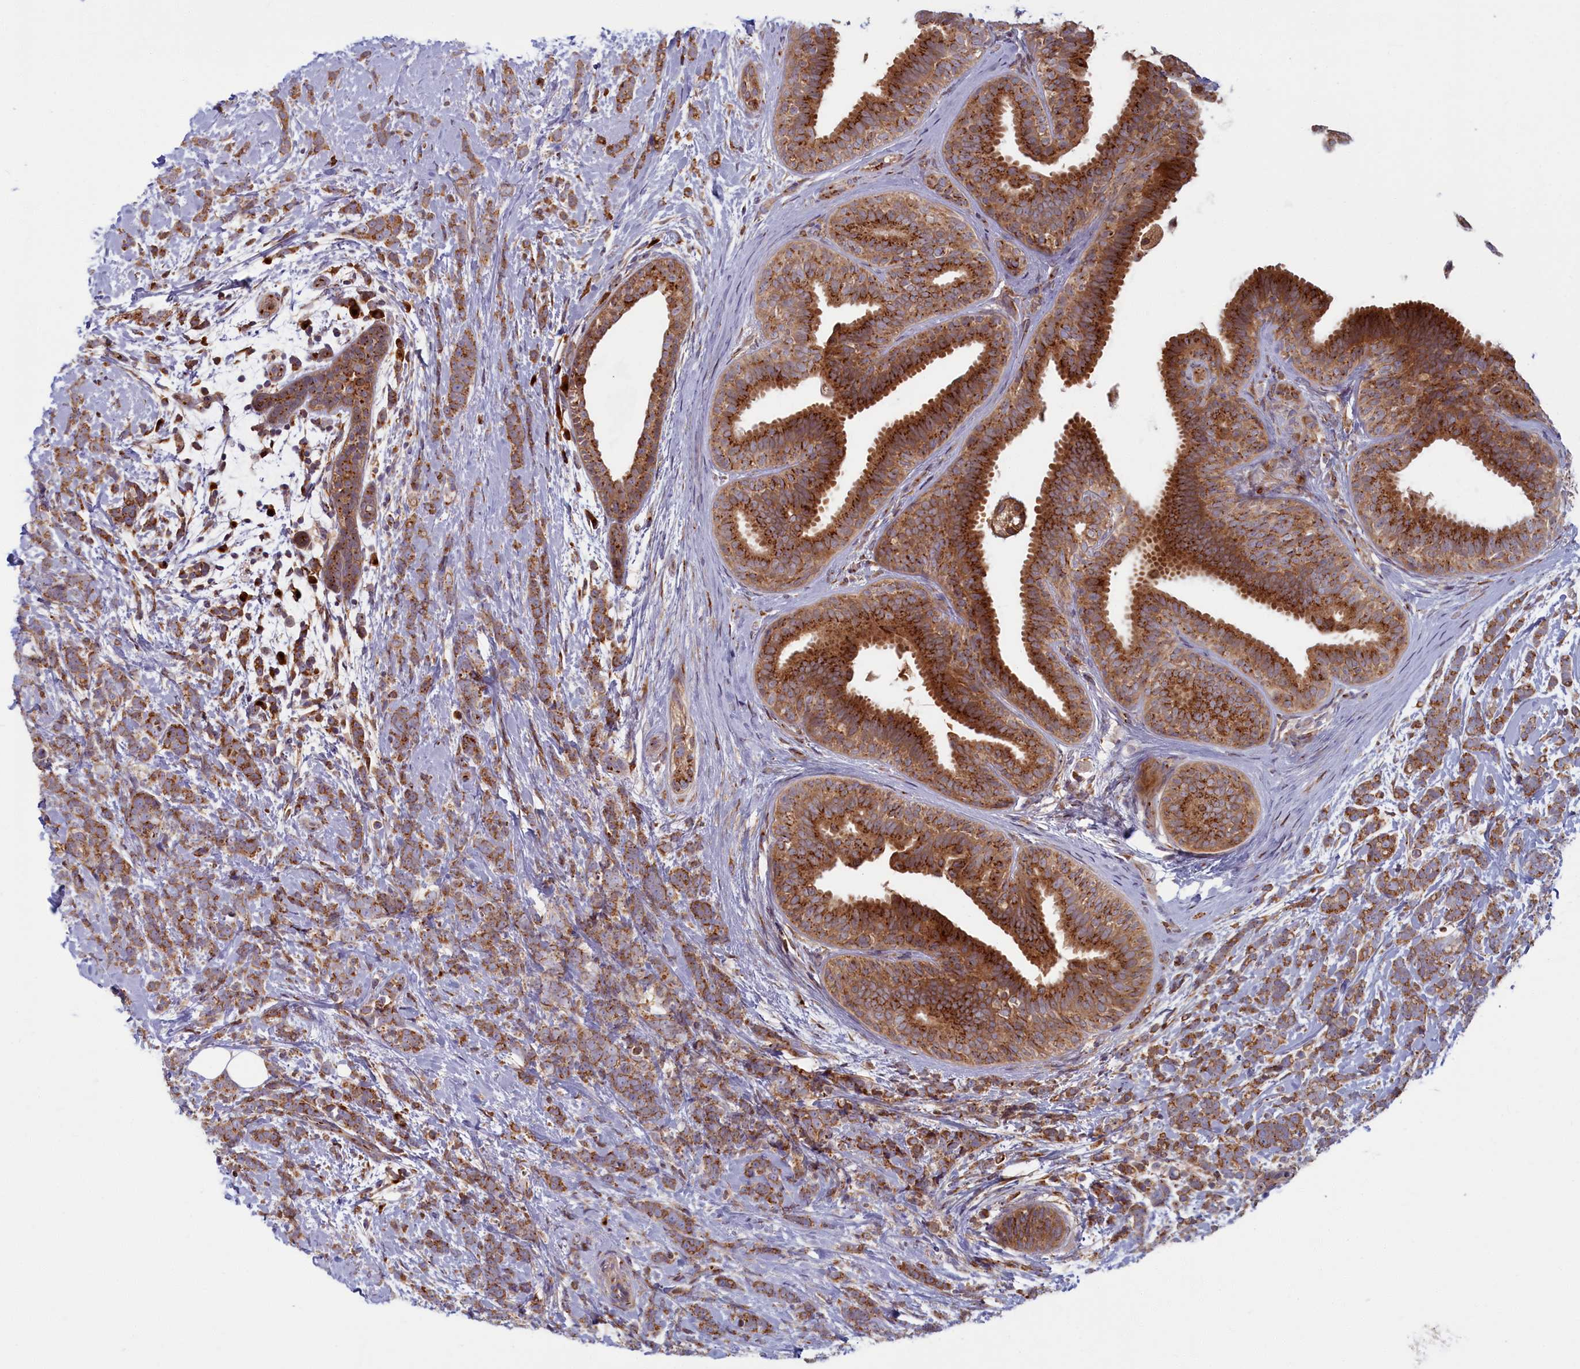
{"staining": {"intensity": "moderate", "quantity": ">75%", "location": "cytoplasmic/membranous"}, "tissue": "breast cancer", "cell_type": "Tumor cells", "image_type": "cancer", "snomed": [{"axis": "morphology", "description": "Lobular carcinoma"}, {"axis": "topography", "description": "Breast"}], "caption": "Immunohistochemistry (IHC) staining of breast cancer (lobular carcinoma), which displays medium levels of moderate cytoplasmic/membranous positivity in about >75% of tumor cells indicating moderate cytoplasmic/membranous protein positivity. The staining was performed using DAB (3,3'-diaminobenzidine) (brown) for protein detection and nuclei were counterstained in hematoxylin (blue).", "gene": "BLVRB", "patient": {"sex": "female", "age": 58}}